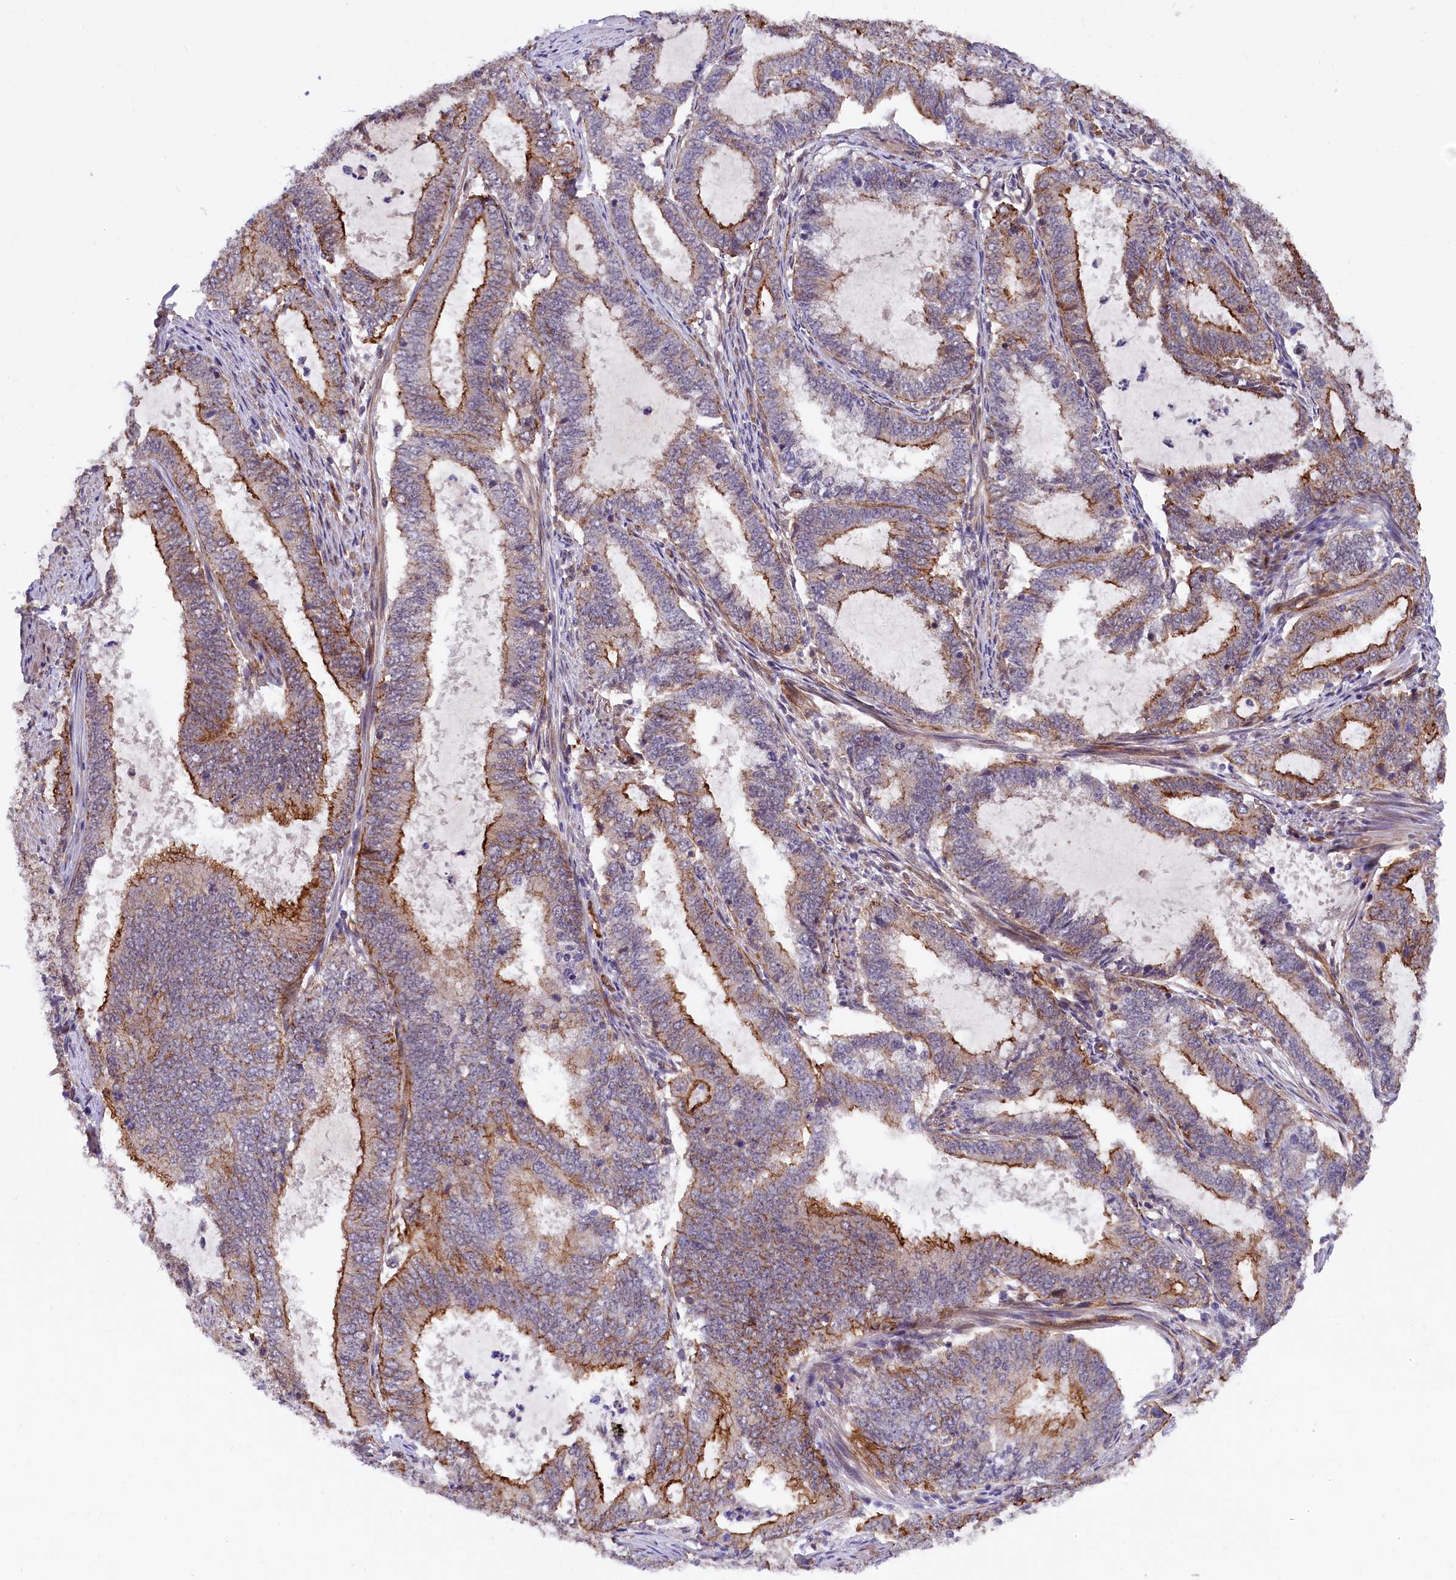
{"staining": {"intensity": "moderate", "quantity": "25%-75%", "location": "cytoplasmic/membranous"}, "tissue": "endometrial cancer", "cell_type": "Tumor cells", "image_type": "cancer", "snomed": [{"axis": "morphology", "description": "Adenocarcinoma, NOS"}, {"axis": "topography", "description": "Endometrium"}], "caption": "High-magnification brightfield microscopy of endometrial cancer (adenocarcinoma) stained with DAB (3,3'-diaminobenzidine) (brown) and counterstained with hematoxylin (blue). tumor cells exhibit moderate cytoplasmic/membranous expression is present in about25%-75% of cells.", "gene": "ARL14EP", "patient": {"sex": "female", "age": 51}}